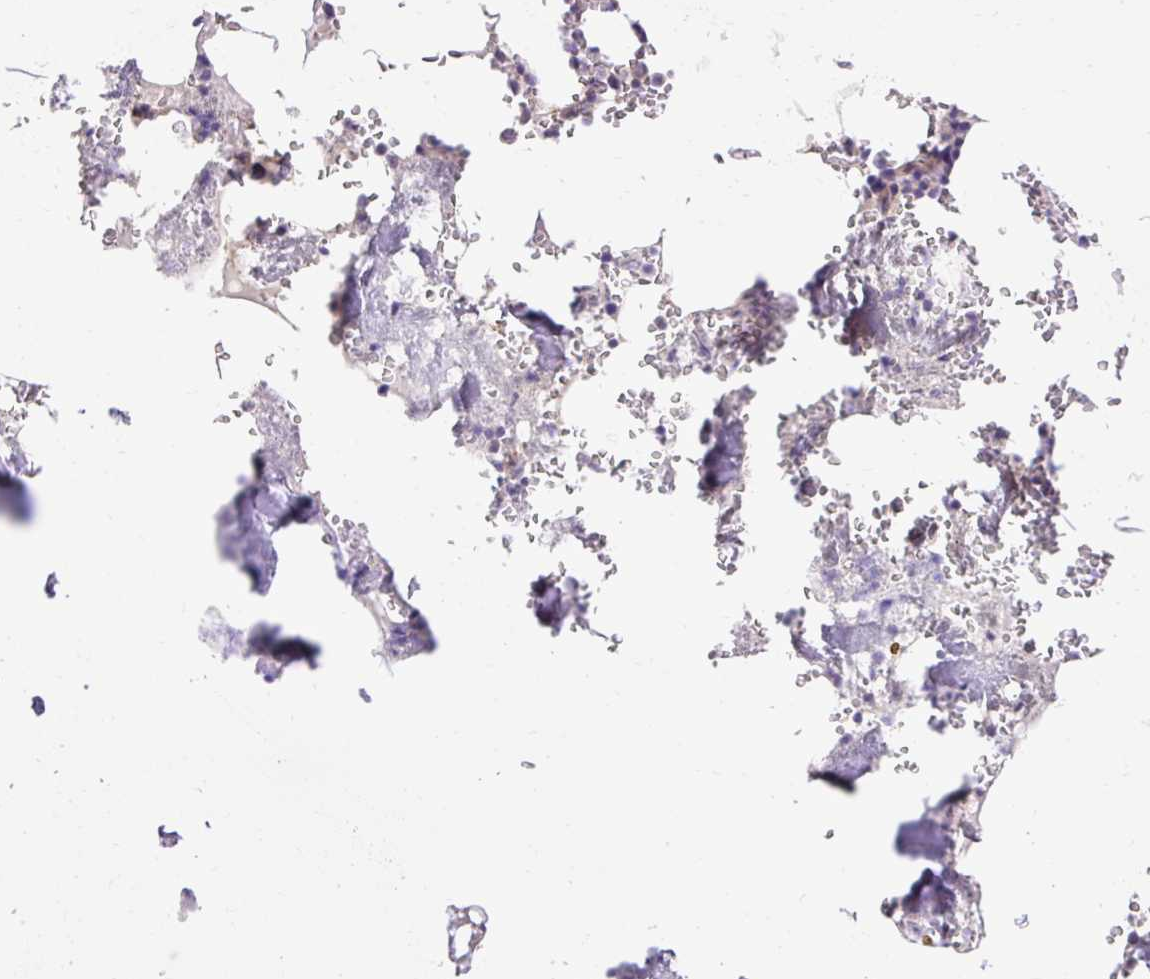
{"staining": {"intensity": "moderate", "quantity": "<25%", "location": "cytoplasmic/membranous"}, "tissue": "bone marrow", "cell_type": "Hematopoietic cells", "image_type": "normal", "snomed": [{"axis": "morphology", "description": "Normal tissue, NOS"}, {"axis": "topography", "description": "Bone marrow"}], "caption": "The histopathology image shows staining of normal bone marrow, revealing moderate cytoplasmic/membranous protein positivity (brown color) within hematopoietic cells.", "gene": "HEXB", "patient": {"sex": "male", "age": 54}}